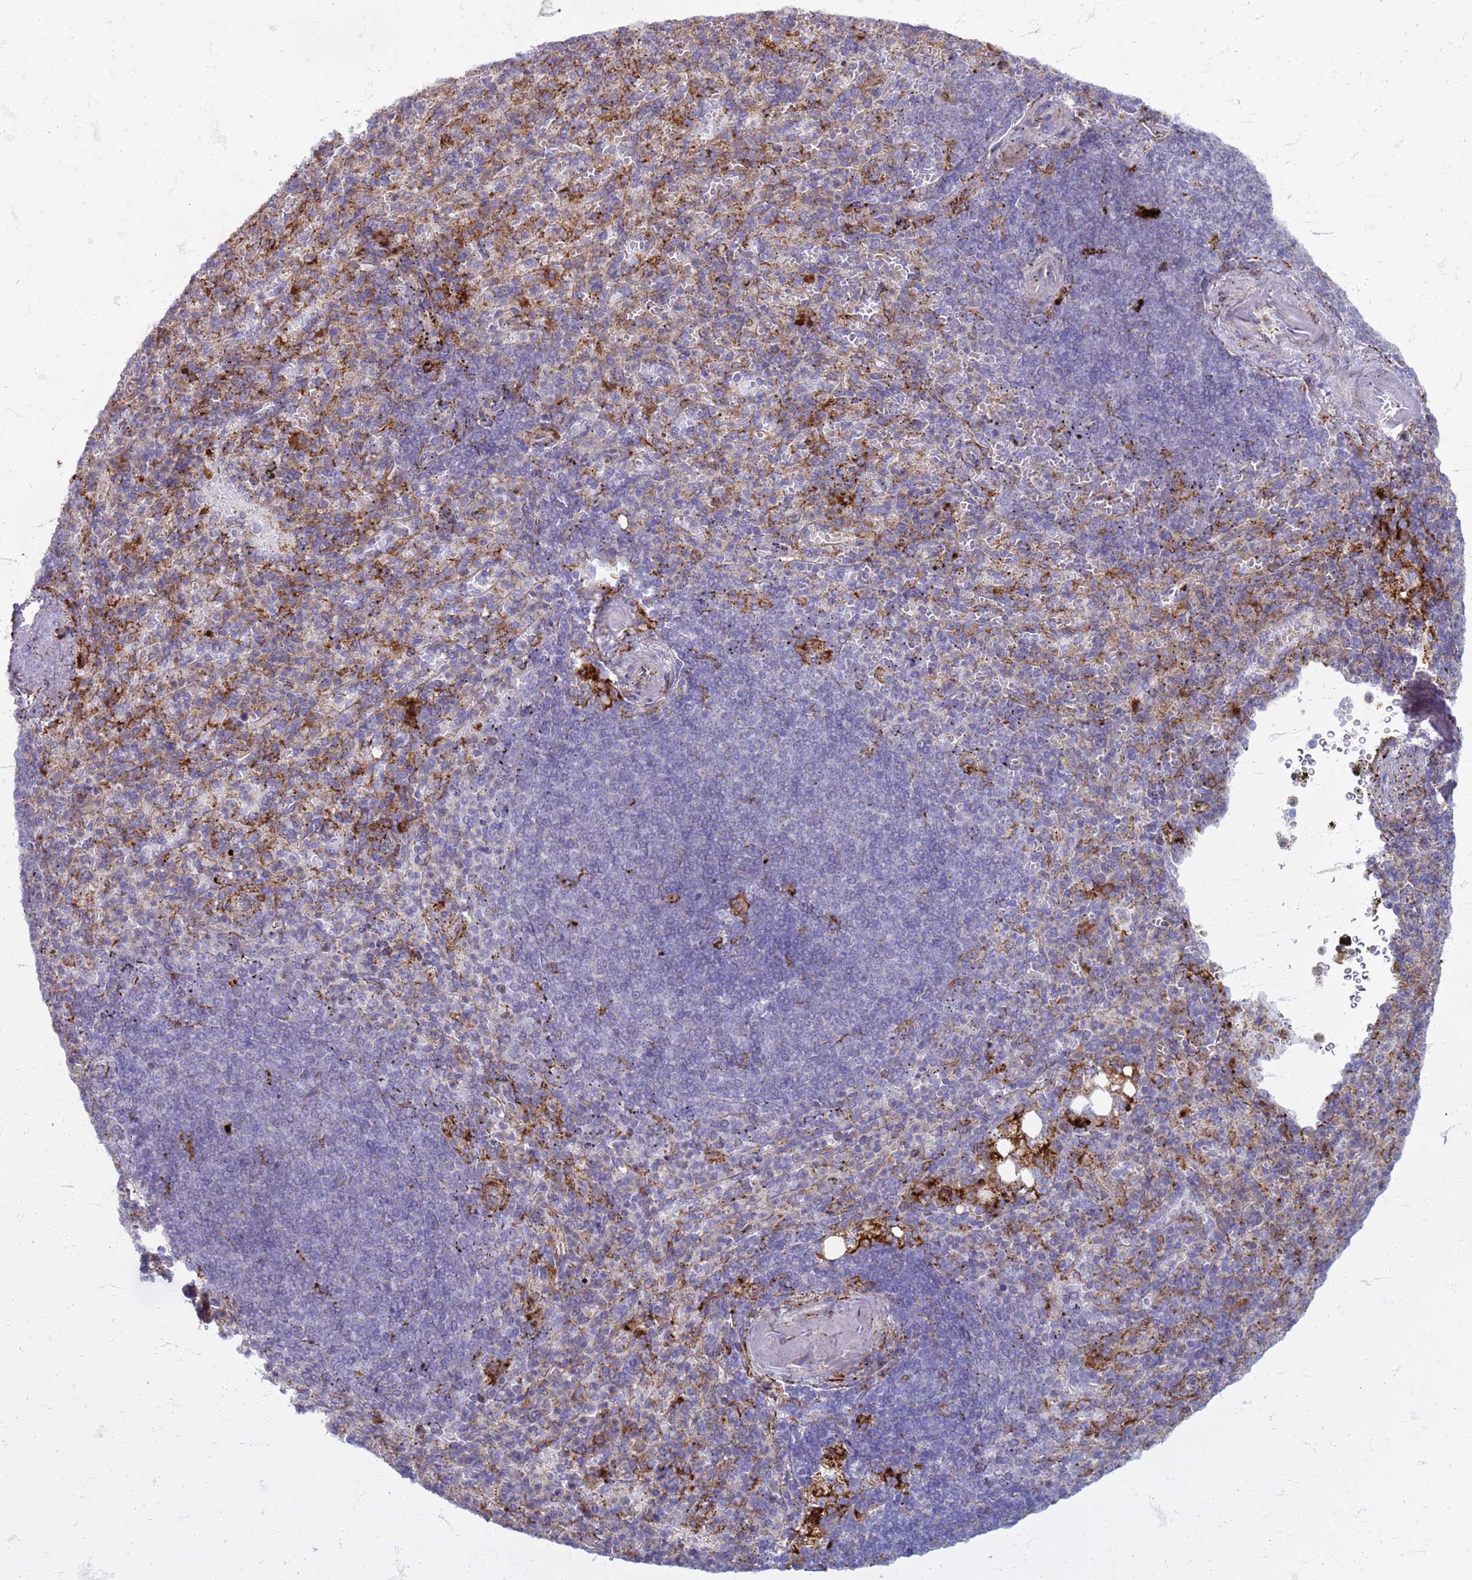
{"staining": {"intensity": "negative", "quantity": "none", "location": "none"}, "tissue": "spleen", "cell_type": "Cells in red pulp", "image_type": "normal", "snomed": [{"axis": "morphology", "description": "Normal tissue, NOS"}, {"axis": "topography", "description": "Spleen"}], "caption": "High magnification brightfield microscopy of benign spleen stained with DAB (brown) and counterstained with hematoxylin (blue): cells in red pulp show no significant positivity. The staining is performed using DAB (3,3'-diaminobenzidine) brown chromogen with nuclei counter-stained in using hematoxylin.", "gene": "PDK3", "patient": {"sex": "female", "age": 74}}